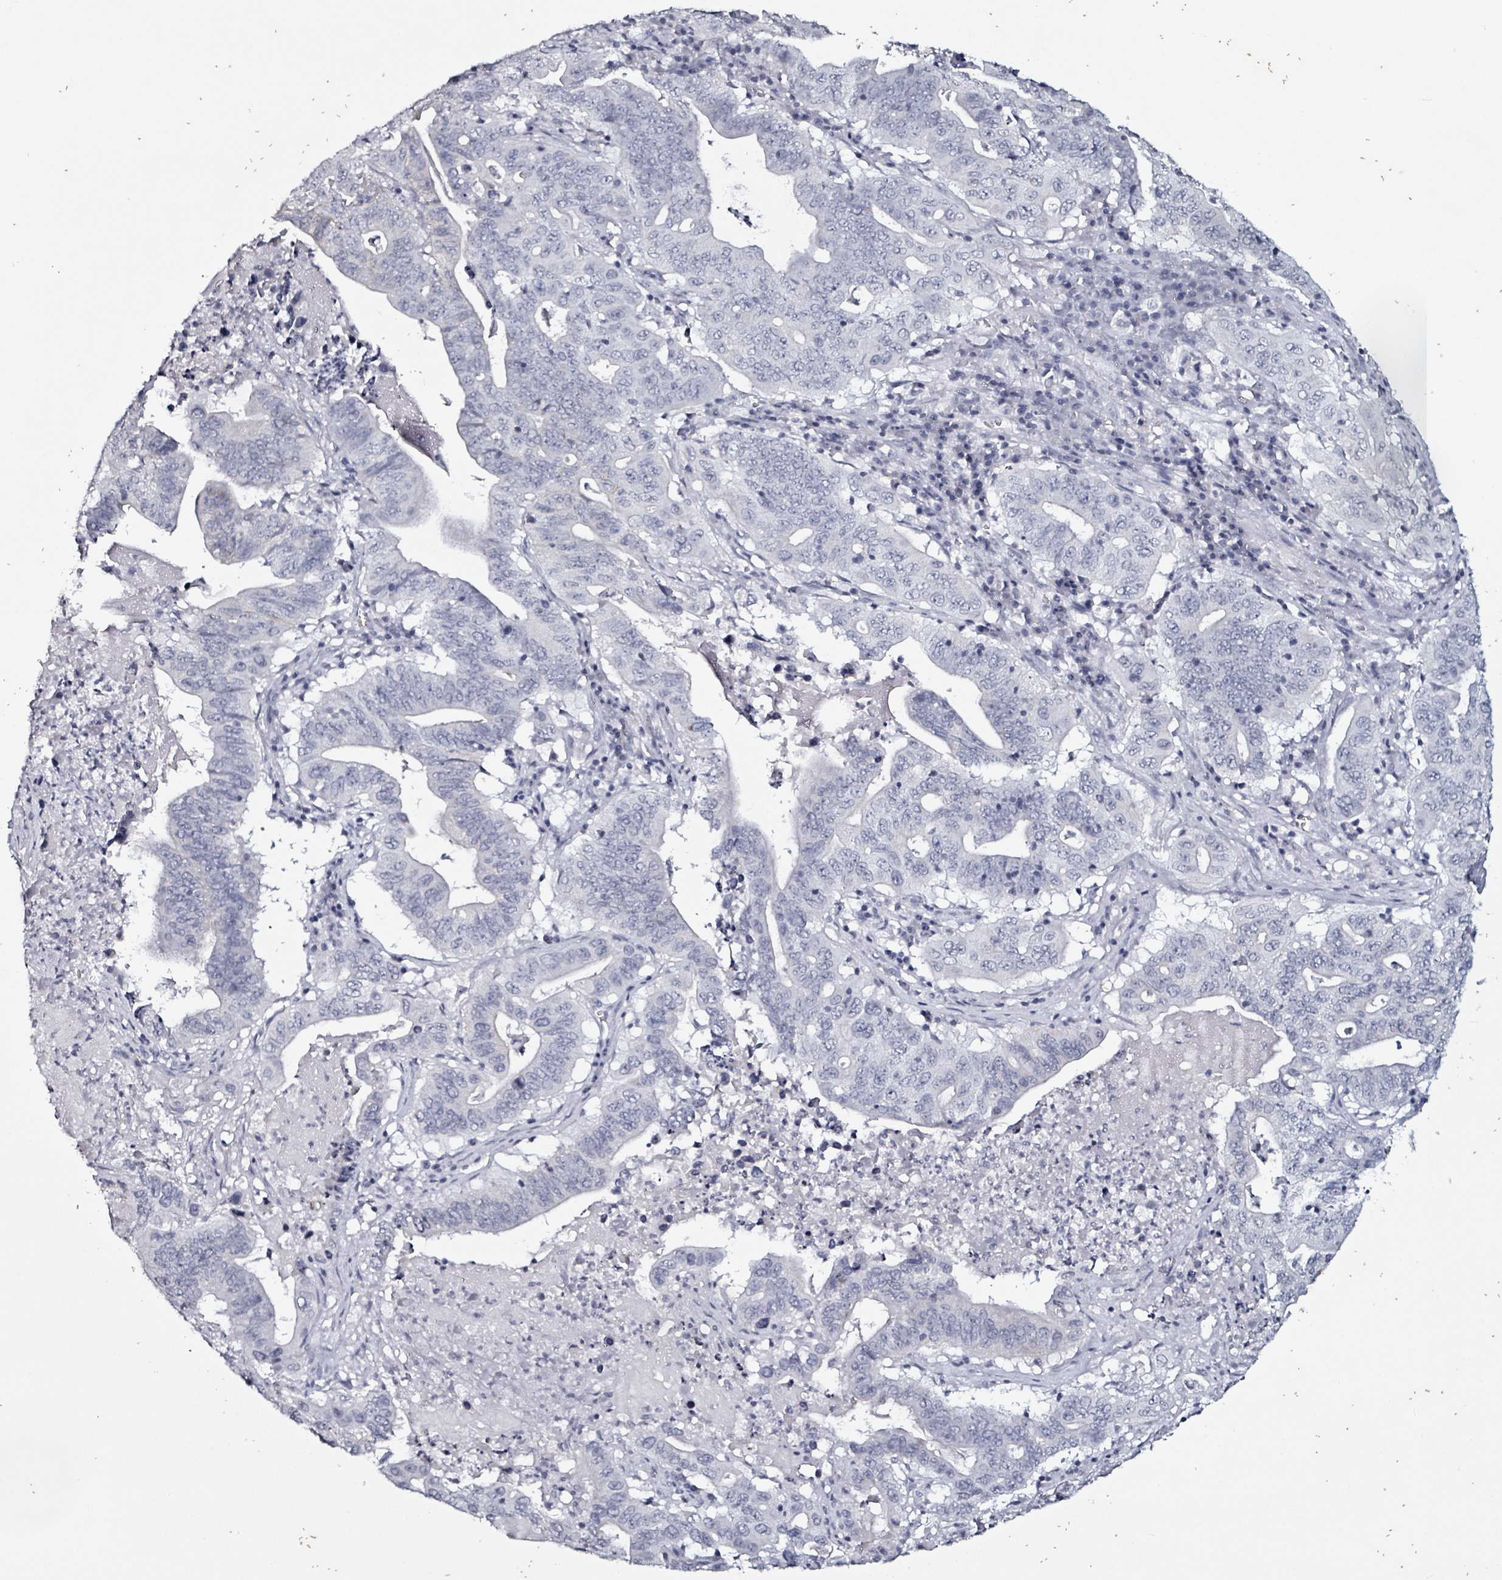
{"staining": {"intensity": "negative", "quantity": "none", "location": "none"}, "tissue": "lung cancer", "cell_type": "Tumor cells", "image_type": "cancer", "snomed": [{"axis": "morphology", "description": "Adenocarcinoma, NOS"}, {"axis": "topography", "description": "Lung"}], "caption": "The image demonstrates no staining of tumor cells in lung cancer.", "gene": "CA9", "patient": {"sex": "female", "age": 60}}